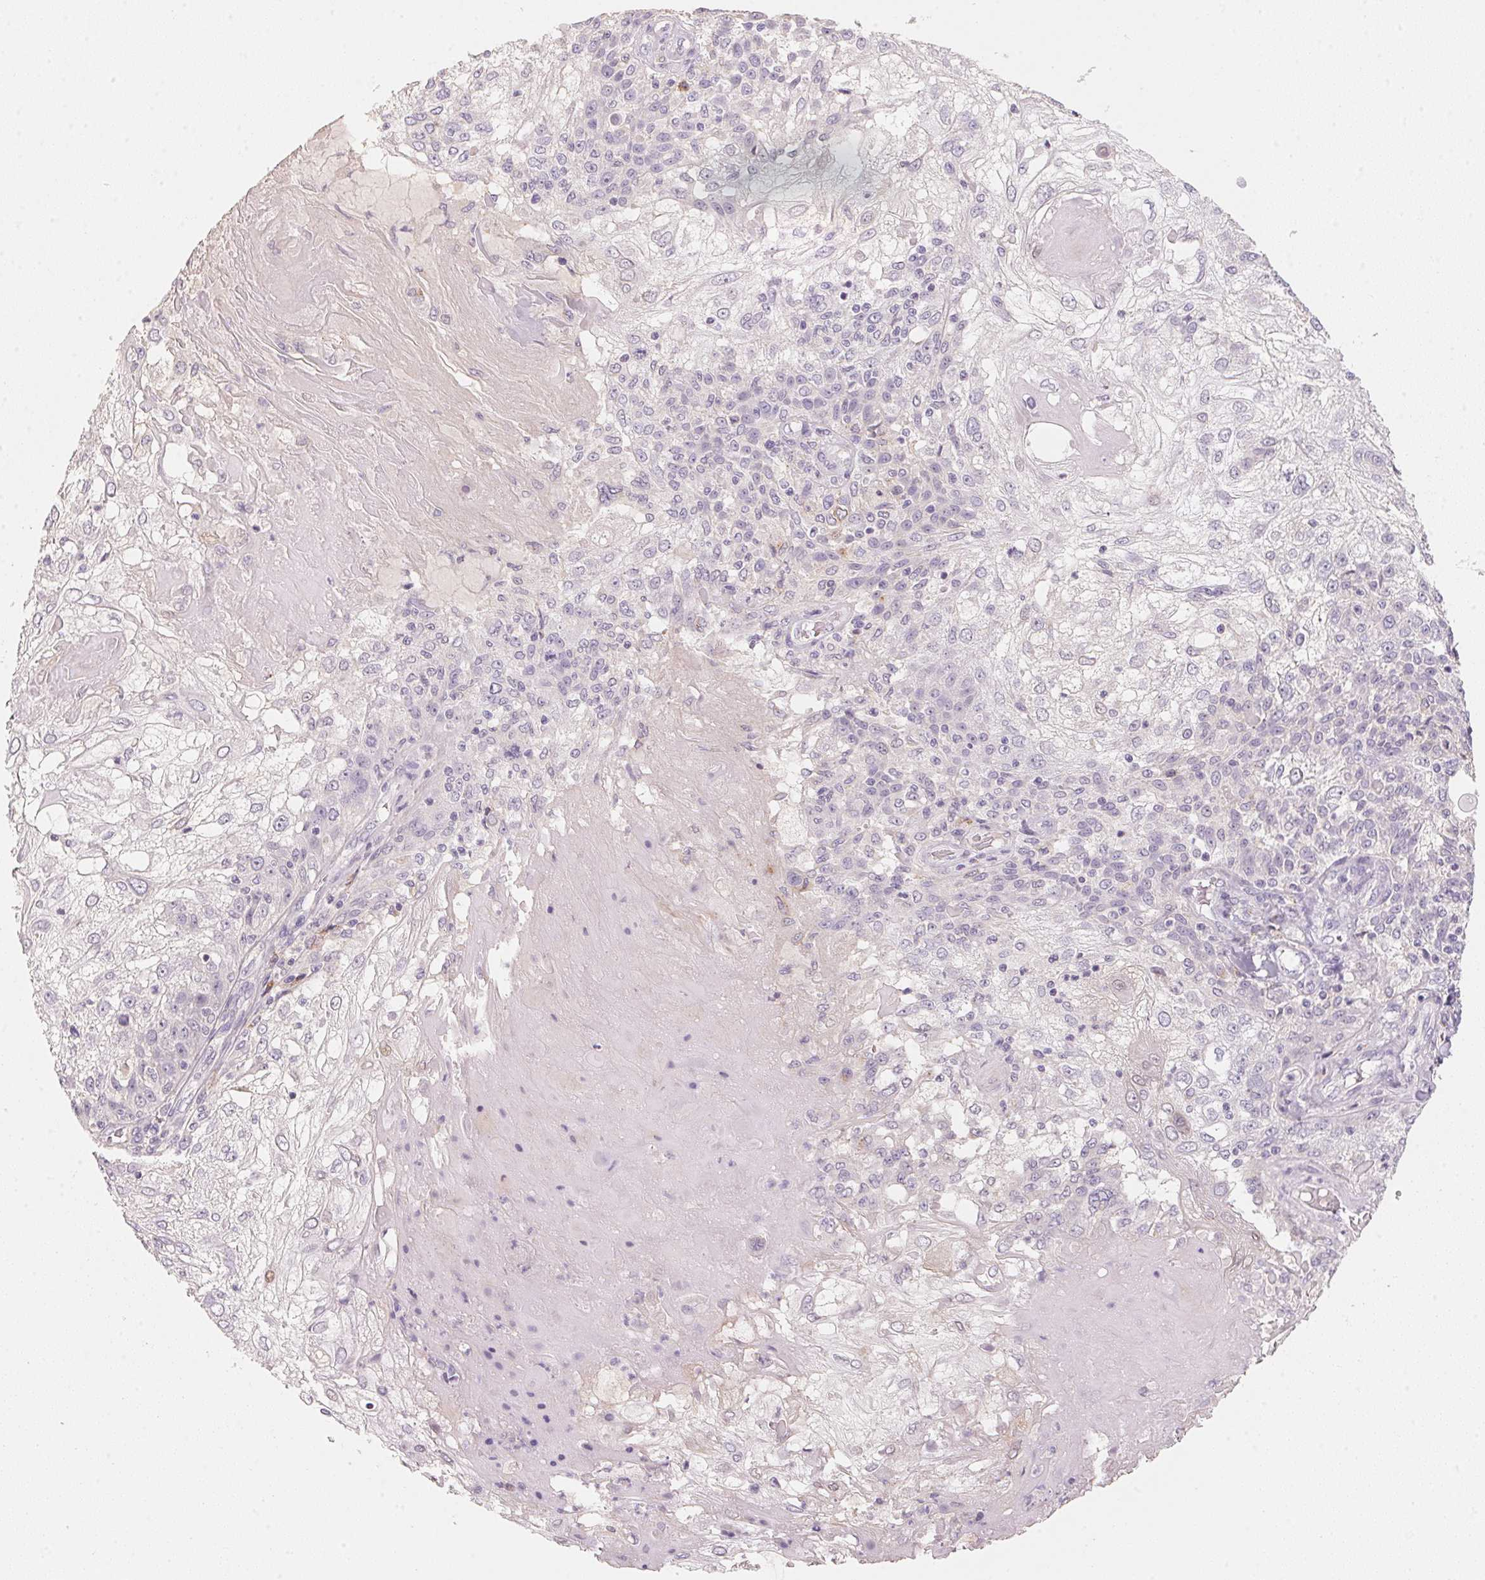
{"staining": {"intensity": "negative", "quantity": "none", "location": "none"}, "tissue": "skin cancer", "cell_type": "Tumor cells", "image_type": "cancer", "snomed": [{"axis": "morphology", "description": "Normal tissue, NOS"}, {"axis": "morphology", "description": "Squamous cell carcinoma, NOS"}, {"axis": "topography", "description": "Skin"}], "caption": "The IHC image has no significant expression in tumor cells of skin cancer (squamous cell carcinoma) tissue.", "gene": "TREH", "patient": {"sex": "female", "age": 83}}